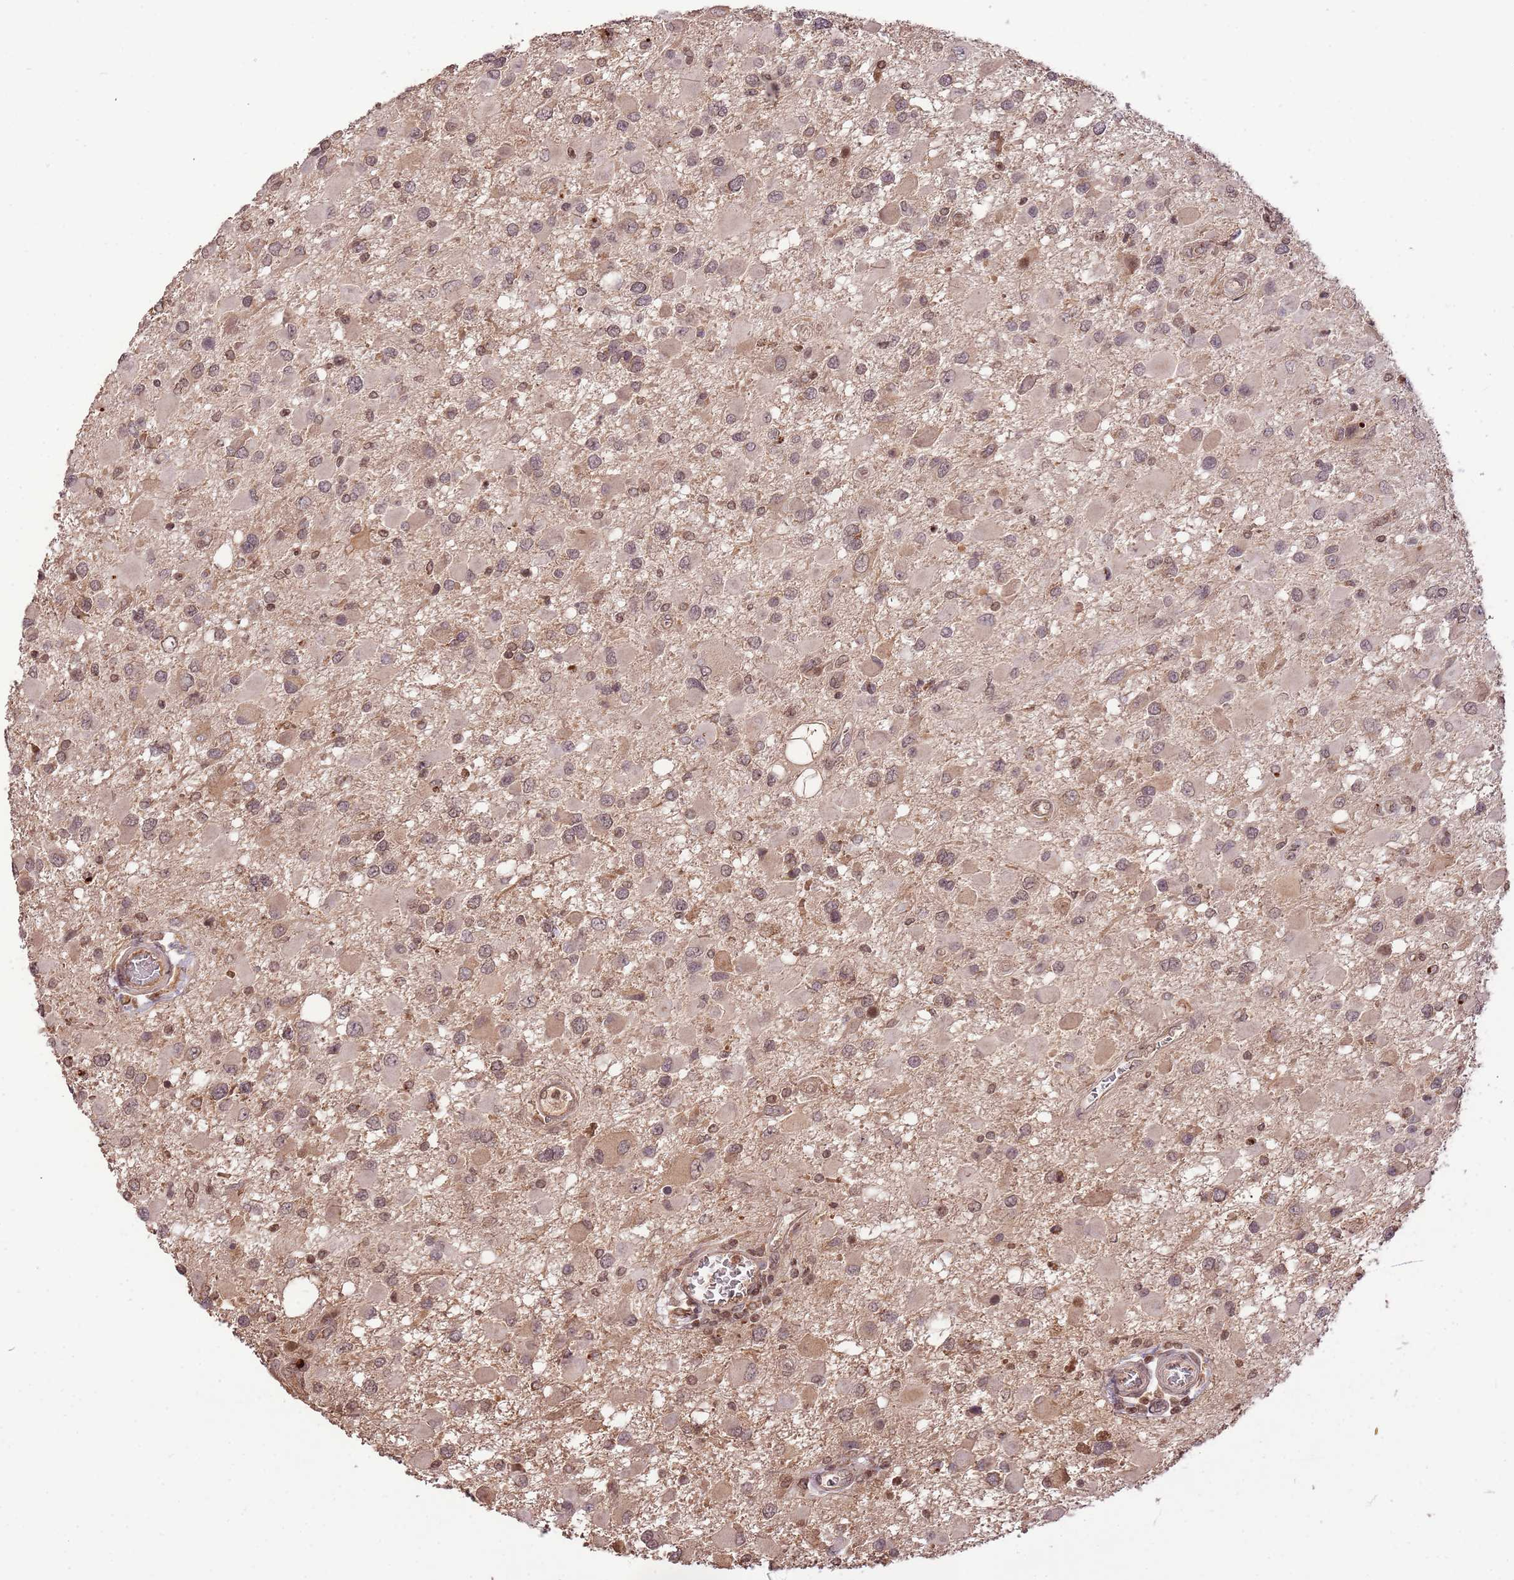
{"staining": {"intensity": "weak", "quantity": "25%-75%", "location": "nuclear"}, "tissue": "glioma", "cell_type": "Tumor cells", "image_type": "cancer", "snomed": [{"axis": "morphology", "description": "Glioma, malignant, High grade"}, {"axis": "topography", "description": "Brain"}], "caption": "Protein analysis of malignant glioma (high-grade) tissue reveals weak nuclear positivity in approximately 25%-75% of tumor cells. (Brightfield microscopy of DAB IHC at high magnification).", "gene": "SAMSN1", "patient": {"sex": "male", "age": 53}}